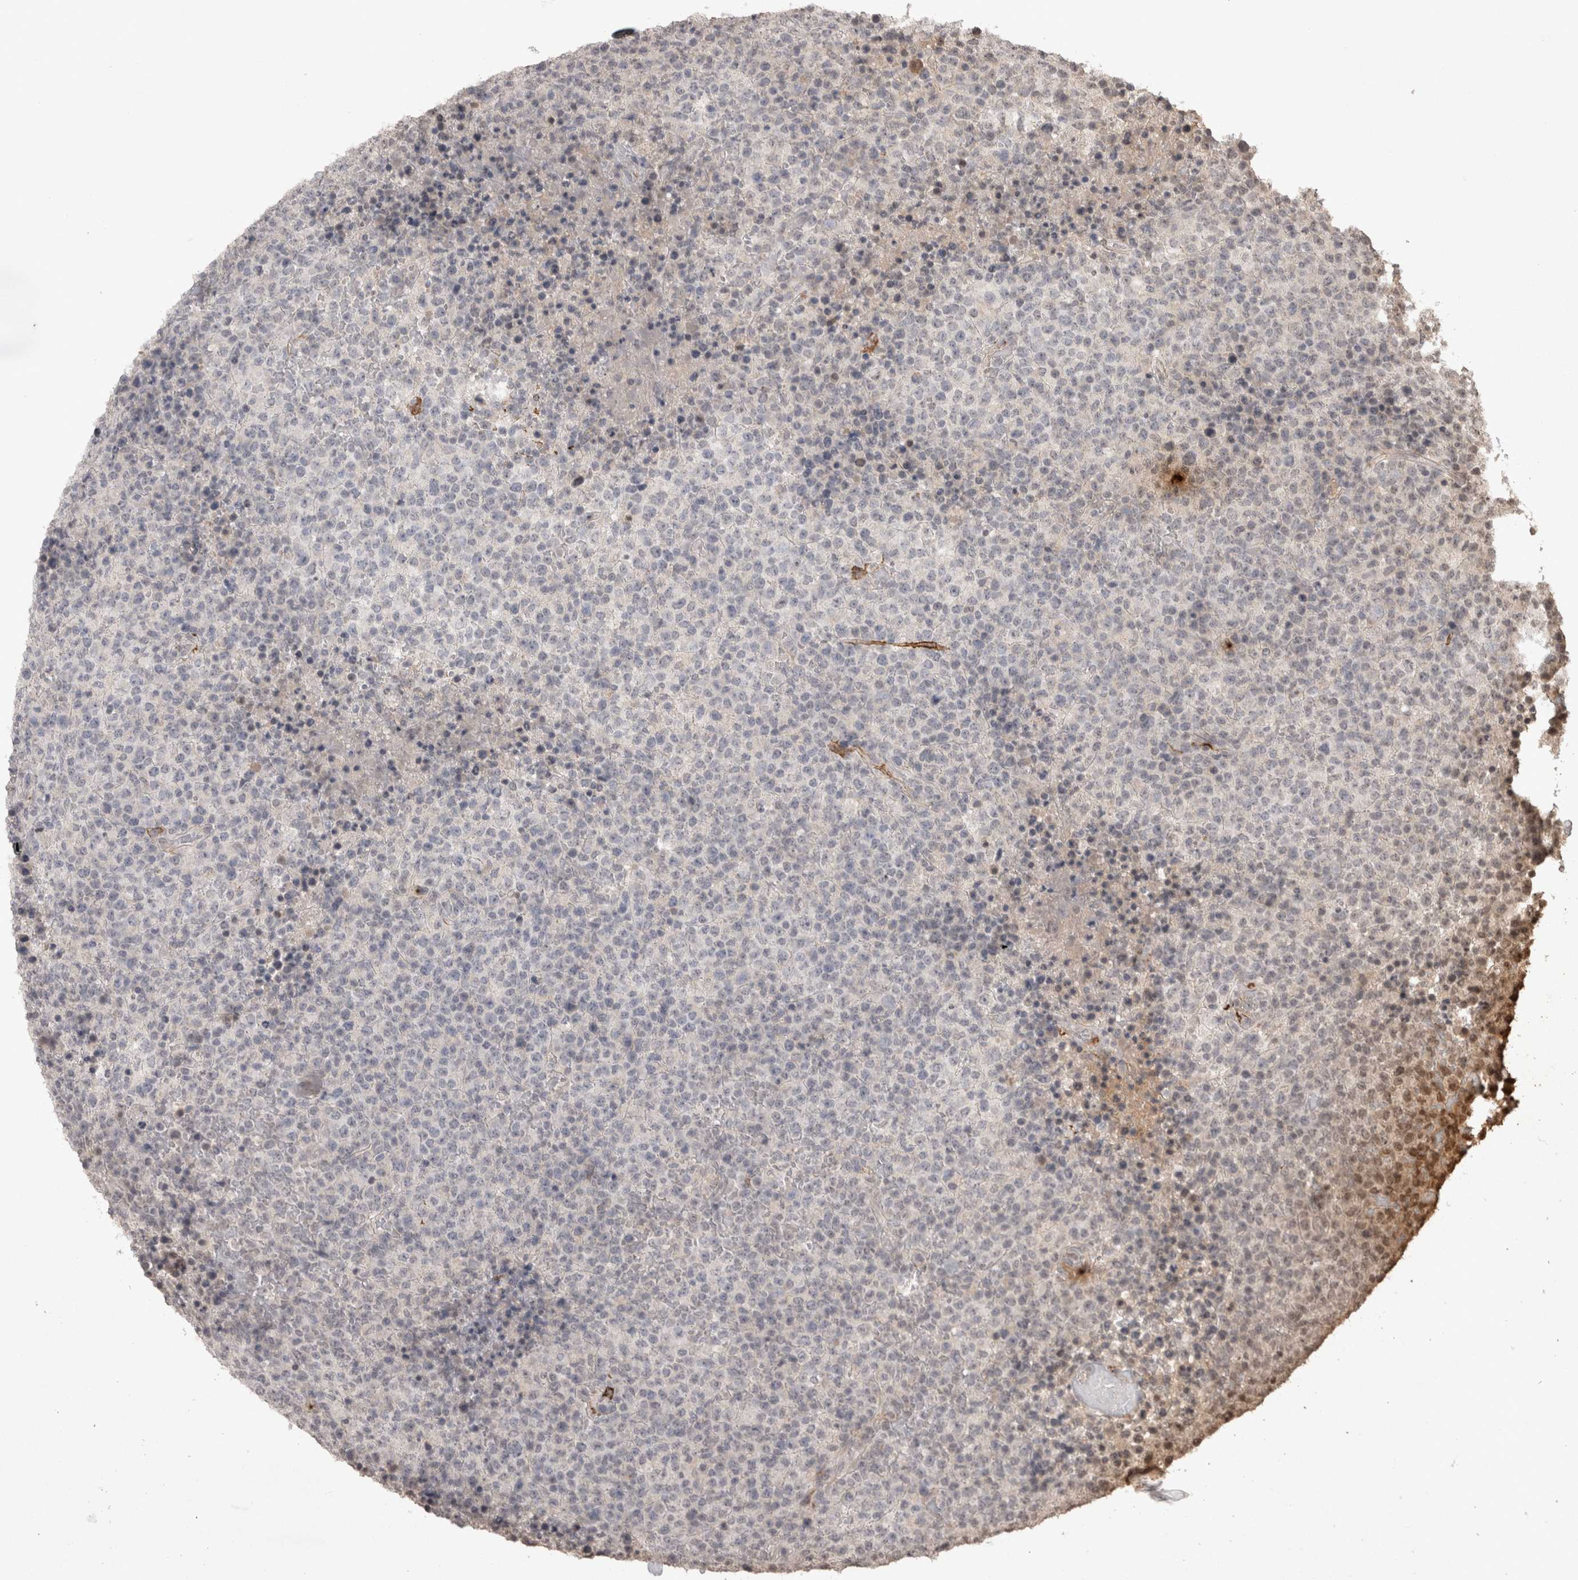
{"staining": {"intensity": "negative", "quantity": "none", "location": "none"}, "tissue": "lymphoma", "cell_type": "Tumor cells", "image_type": "cancer", "snomed": [{"axis": "morphology", "description": "Malignant lymphoma, non-Hodgkin's type, High grade"}, {"axis": "topography", "description": "Lymph node"}], "caption": "An image of malignant lymphoma, non-Hodgkin's type (high-grade) stained for a protein reveals no brown staining in tumor cells.", "gene": "CDH13", "patient": {"sex": "male", "age": 13}}